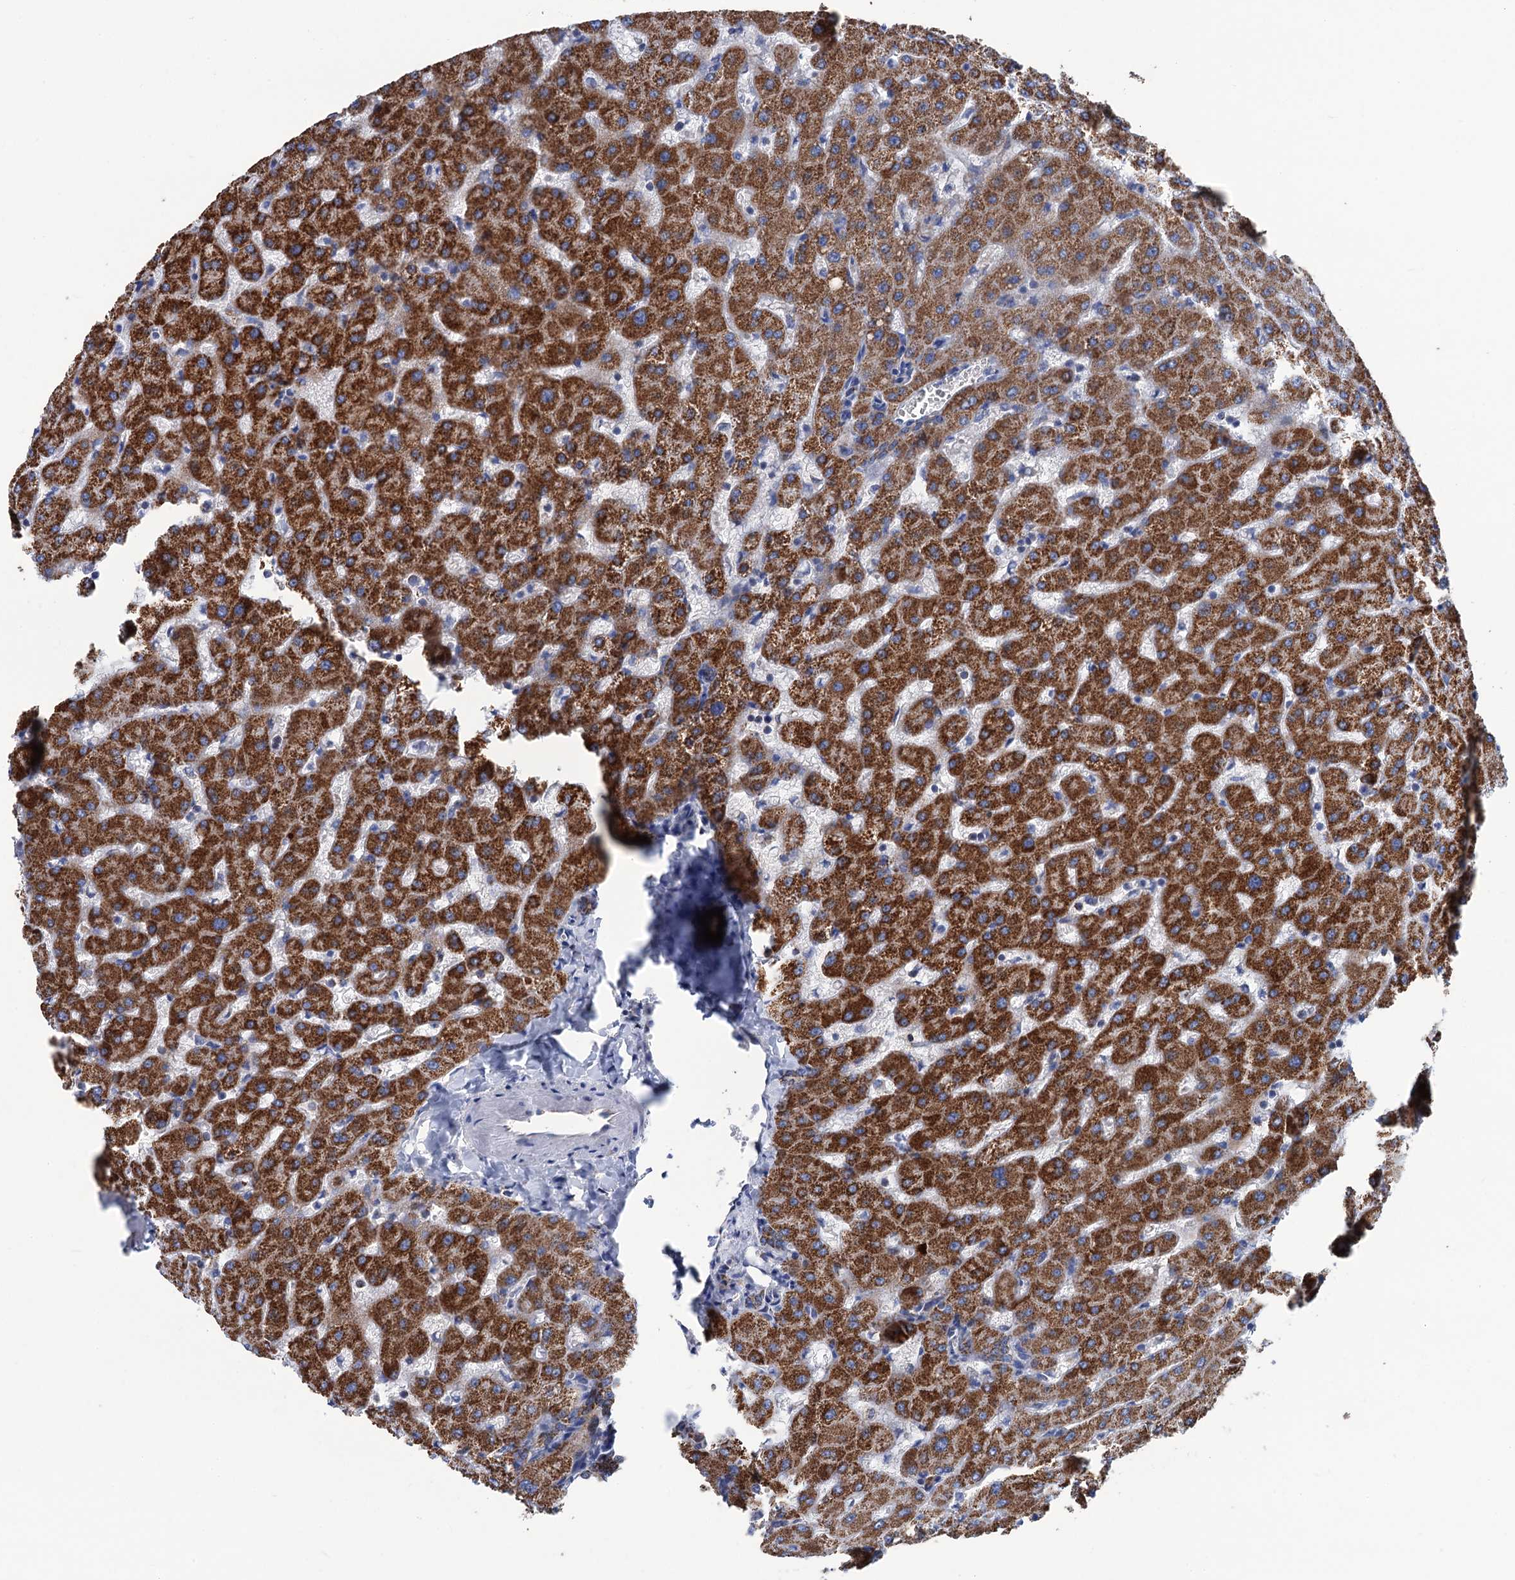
{"staining": {"intensity": "strong", "quantity": ">75%", "location": "cytoplasmic/membranous"}, "tissue": "liver", "cell_type": "Cholangiocytes", "image_type": "normal", "snomed": [{"axis": "morphology", "description": "Normal tissue, NOS"}, {"axis": "topography", "description": "Liver"}], "caption": "The image demonstrates staining of benign liver, revealing strong cytoplasmic/membranous protein expression (brown color) within cholangiocytes. The staining is performed using DAB brown chromogen to label protein expression. The nuclei are counter-stained blue using hematoxylin.", "gene": "IVD", "patient": {"sex": "female", "age": 63}}